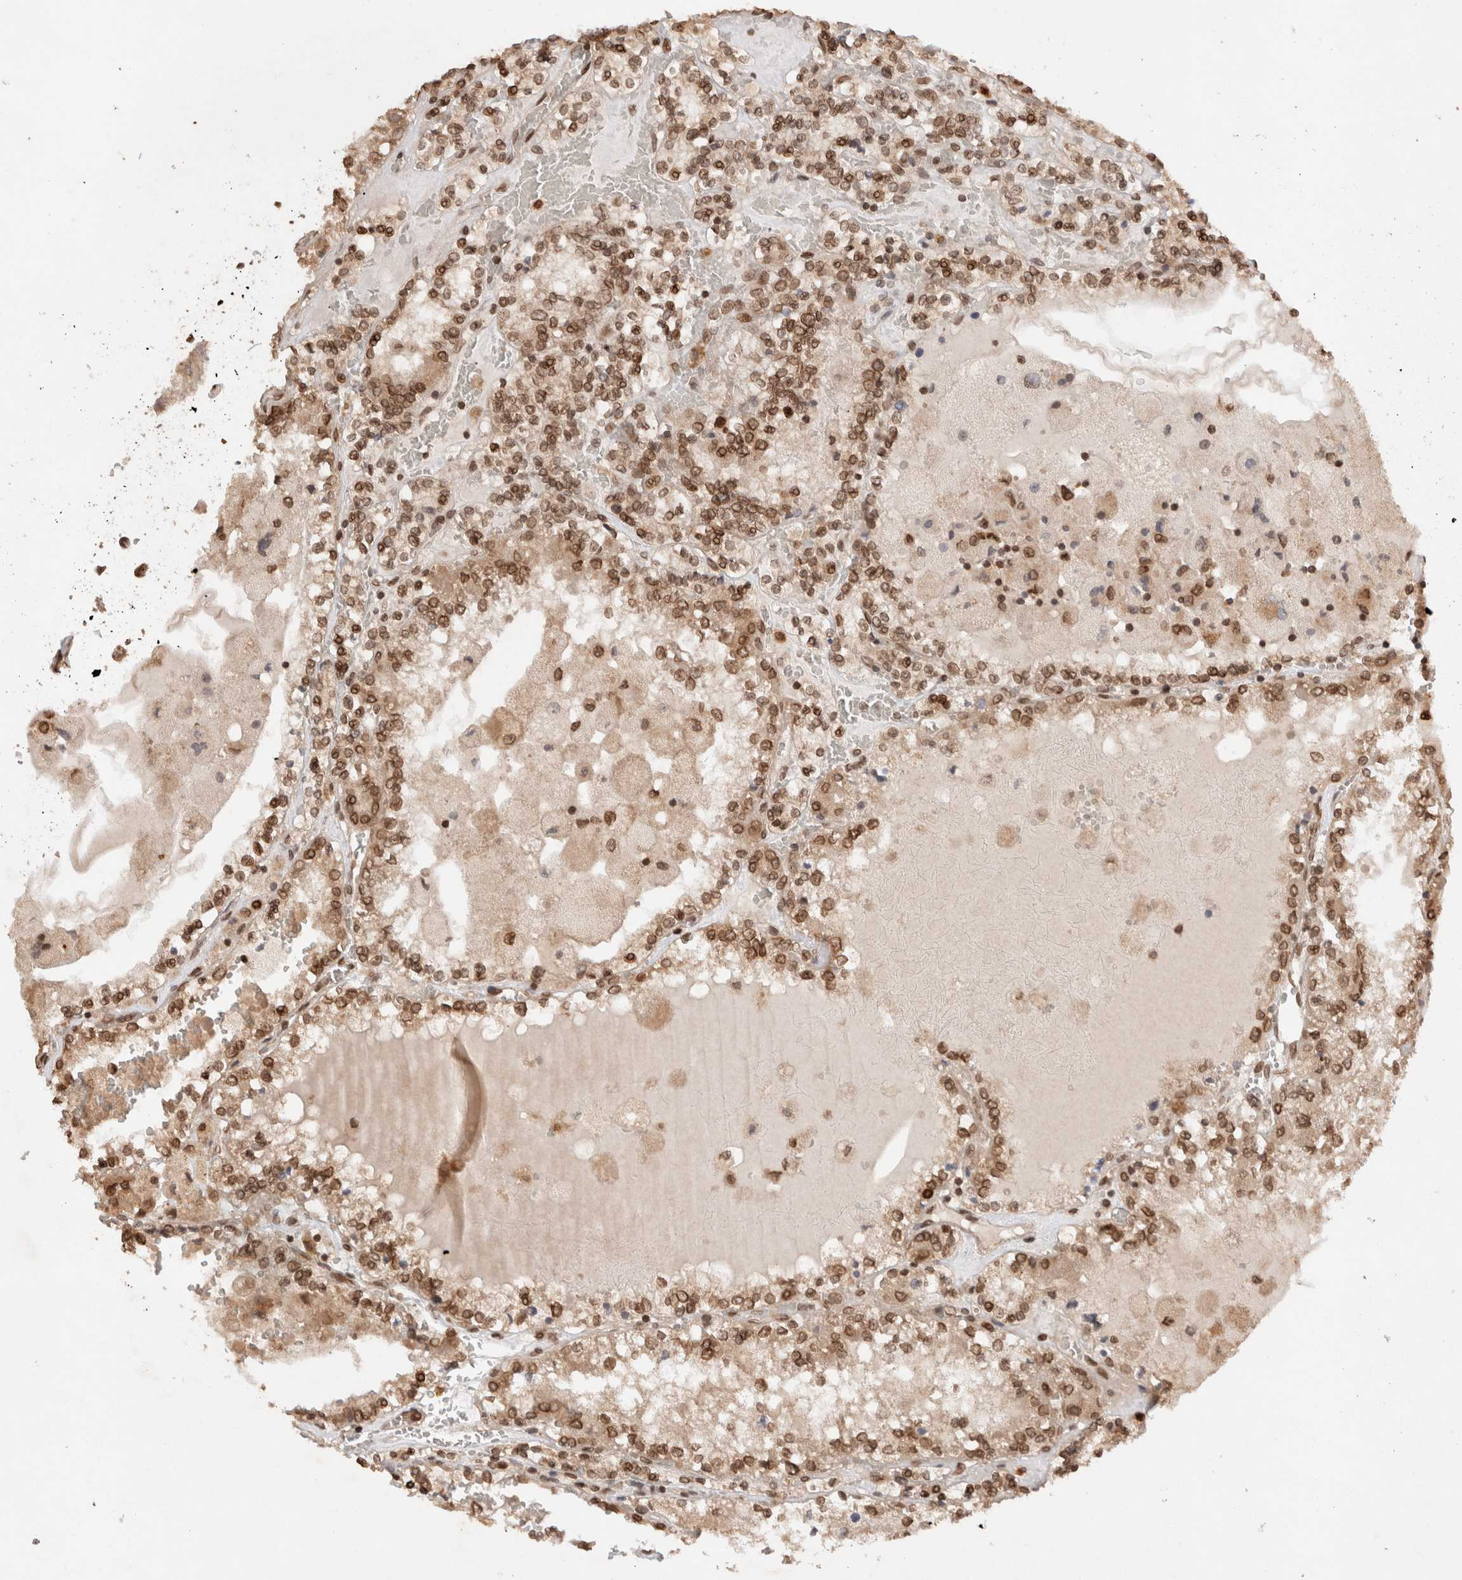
{"staining": {"intensity": "strong", "quantity": ">75%", "location": "cytoplasmic/membranous,nuclear"}, "tissue": "renal cancer", "cell_type": "Tumor cells", "image_type": "cancer", "snomed": [{"axis": "morphology", "description": "Adenocarcinoma, NOS"}, {"axis": "topography", "description": "Kidney"}], "caption": "An image showing strong cytoplasmic/membranous and nuclear positivity in about >75% of tumor cells in renal adenocarcinoma, as visualized by brown immunohistochemical staining.", "gene": "TPR", "patient": {"sex": "female", "age": 56}}